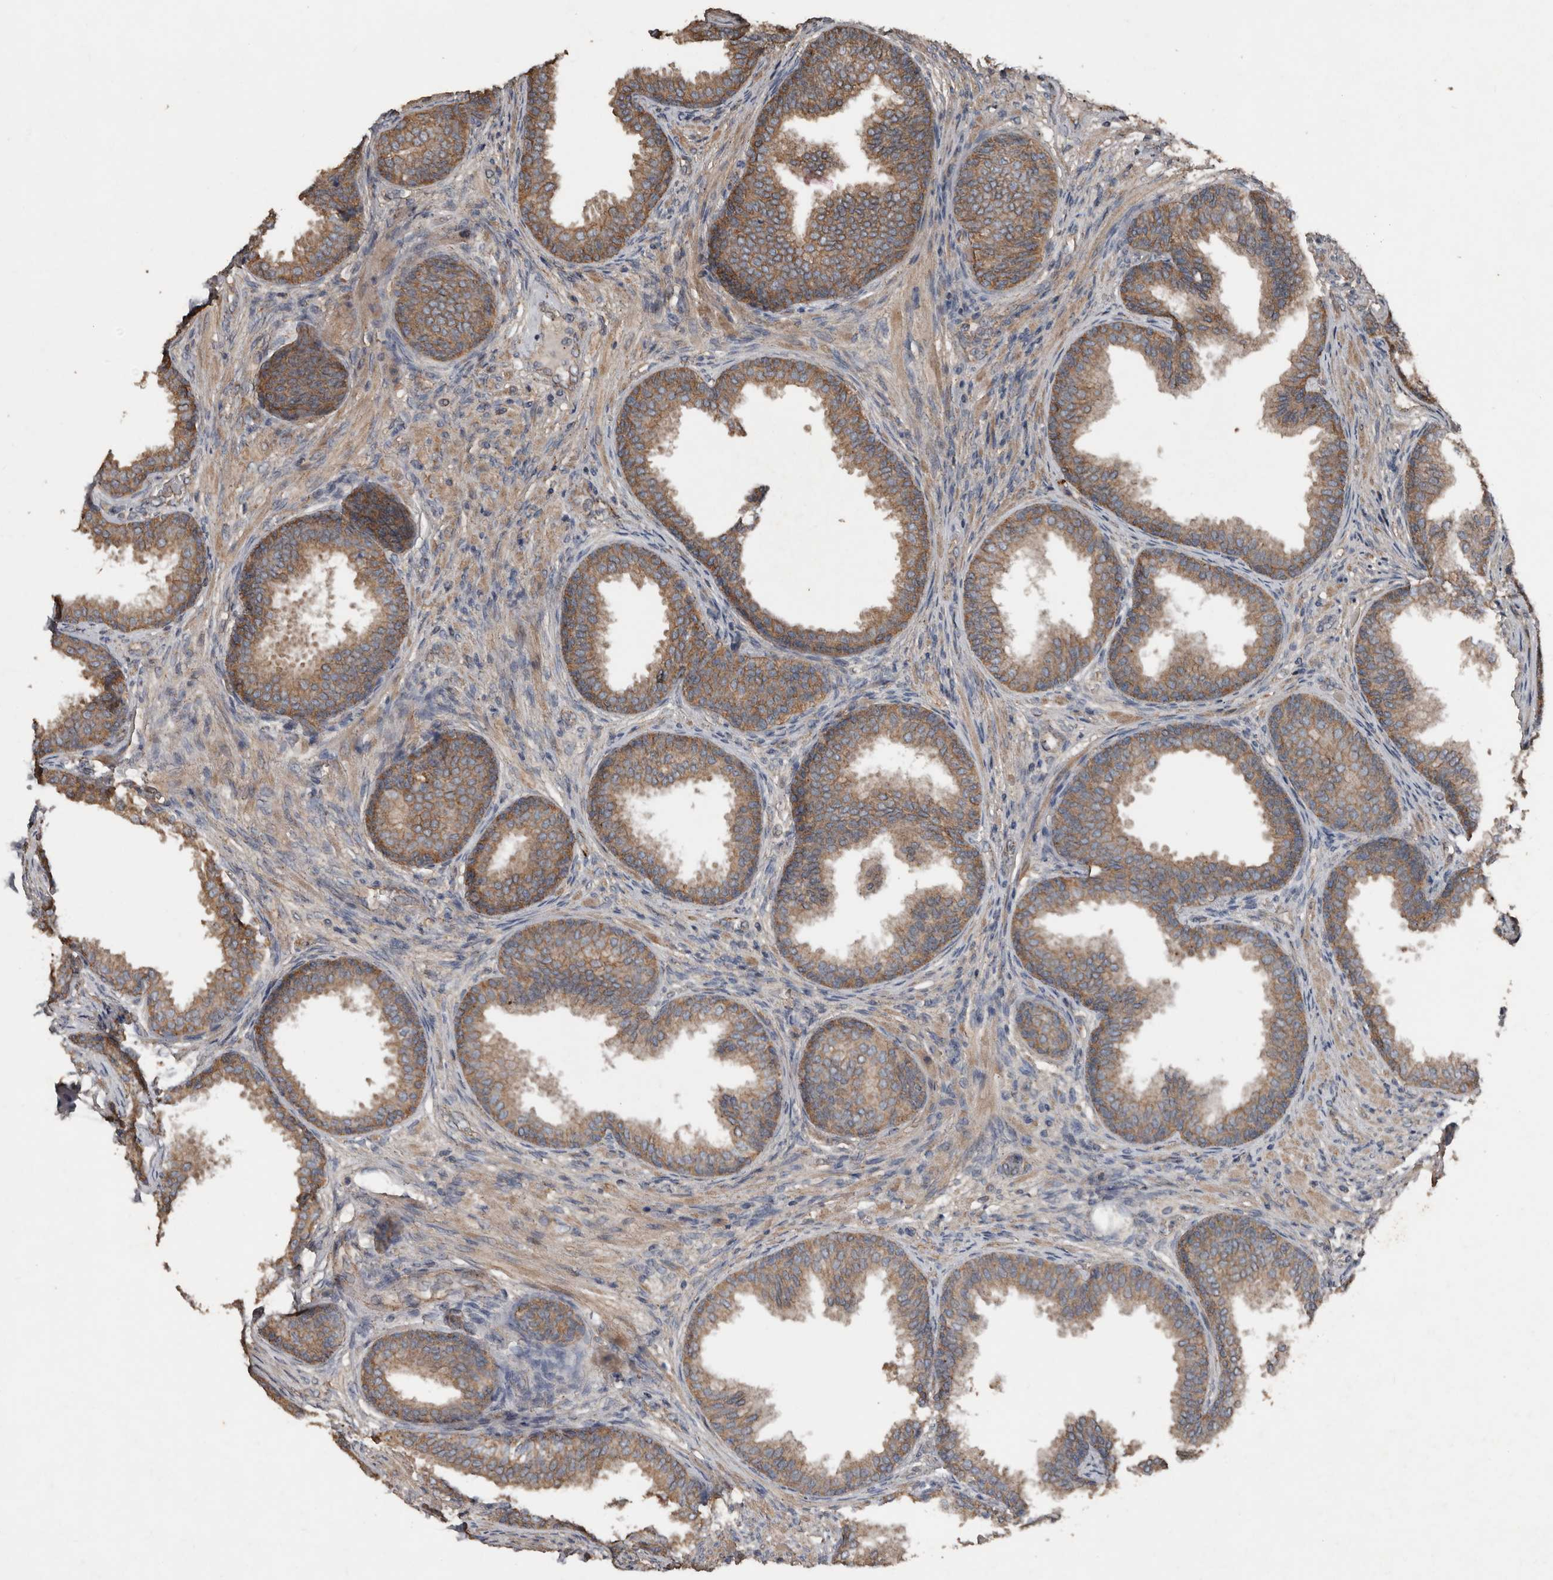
{"staining": {"intensity": "moderate", "quantity": "25%-75%", "location": "cytoplasmic/membranous"}, "tissue": "prostate", "cell_type": "Glandular cells", "image_type": "normal", "snomed": [{"axis": "morphology", "description": "Normal tissue, NOS"}, {"axis": "topography", "description": "Prostate"}], "caption": "Immunohistochemistry (IHC) photomicrograph of benign prostate: prostate stained using immunohistochemistry reveals medium levels of moderate protein expression localized specifically in the cytoplasmic/membranous of glandular cells, appearing as a cytoplasmic/membranous brown color.", "gene": "HYAL4", "patient": {"sex": "male", "age": 76}}